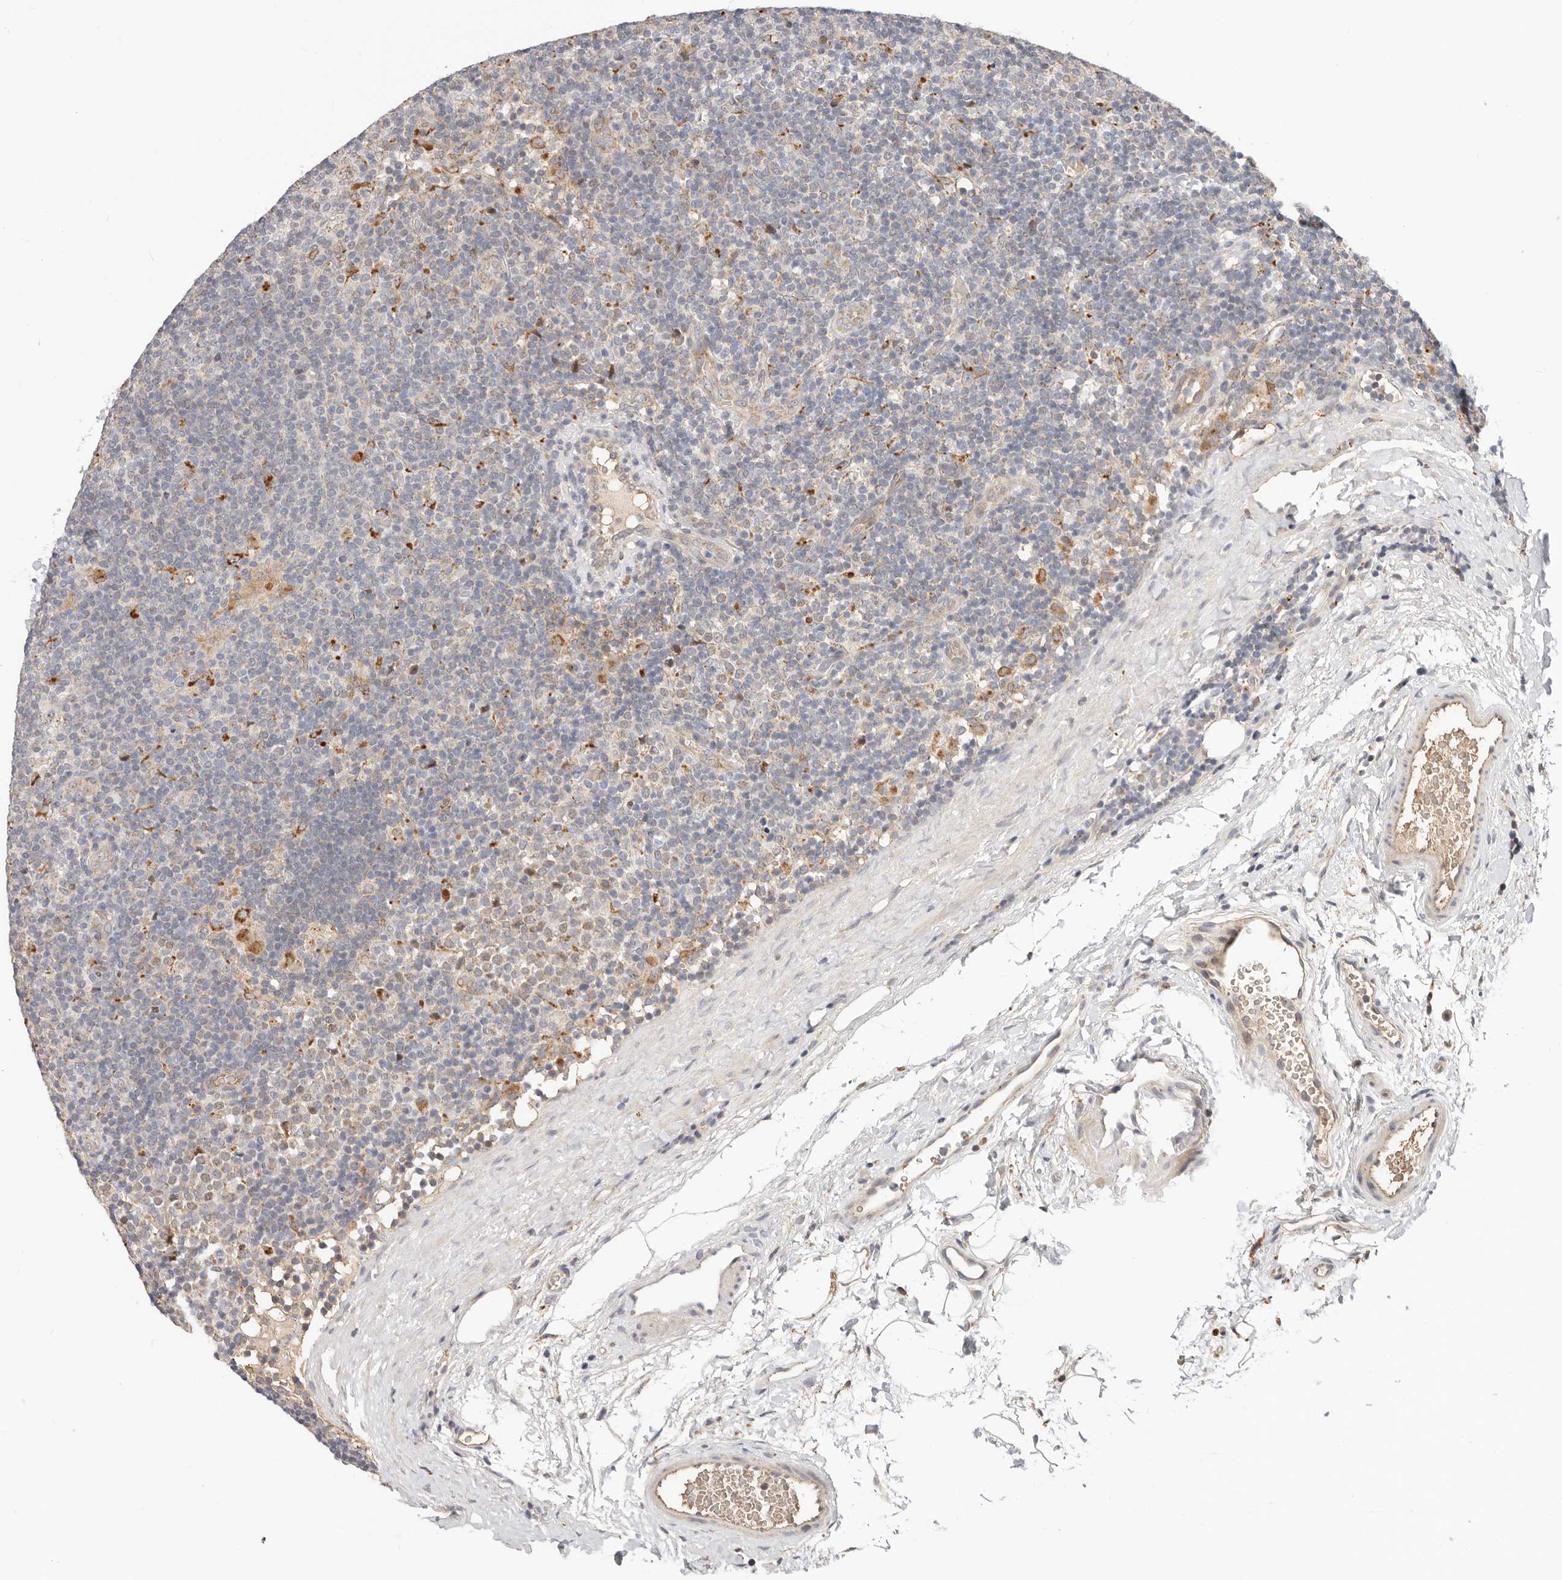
{"staining": {"intensity": "moderate", "quantity": "<25%", "location": "cytoplasmic/membranous"}, "tissue": "lymphoma", "cell_type": "Tumor cells", "image_type": "cancer", "snomed": [{"axis": "morphology", "description": "Hodgkin's disease, NOS"}, {"axis": "topography", "description": "Lymph node"}], "caption": "Protein staining shows moderate cytoplasmic/membranous expression in about <25% of tumor cells in Hodgkin's disease.", "gene": "ZRANB1", "patient": {"sex": "female", "age": 57}}